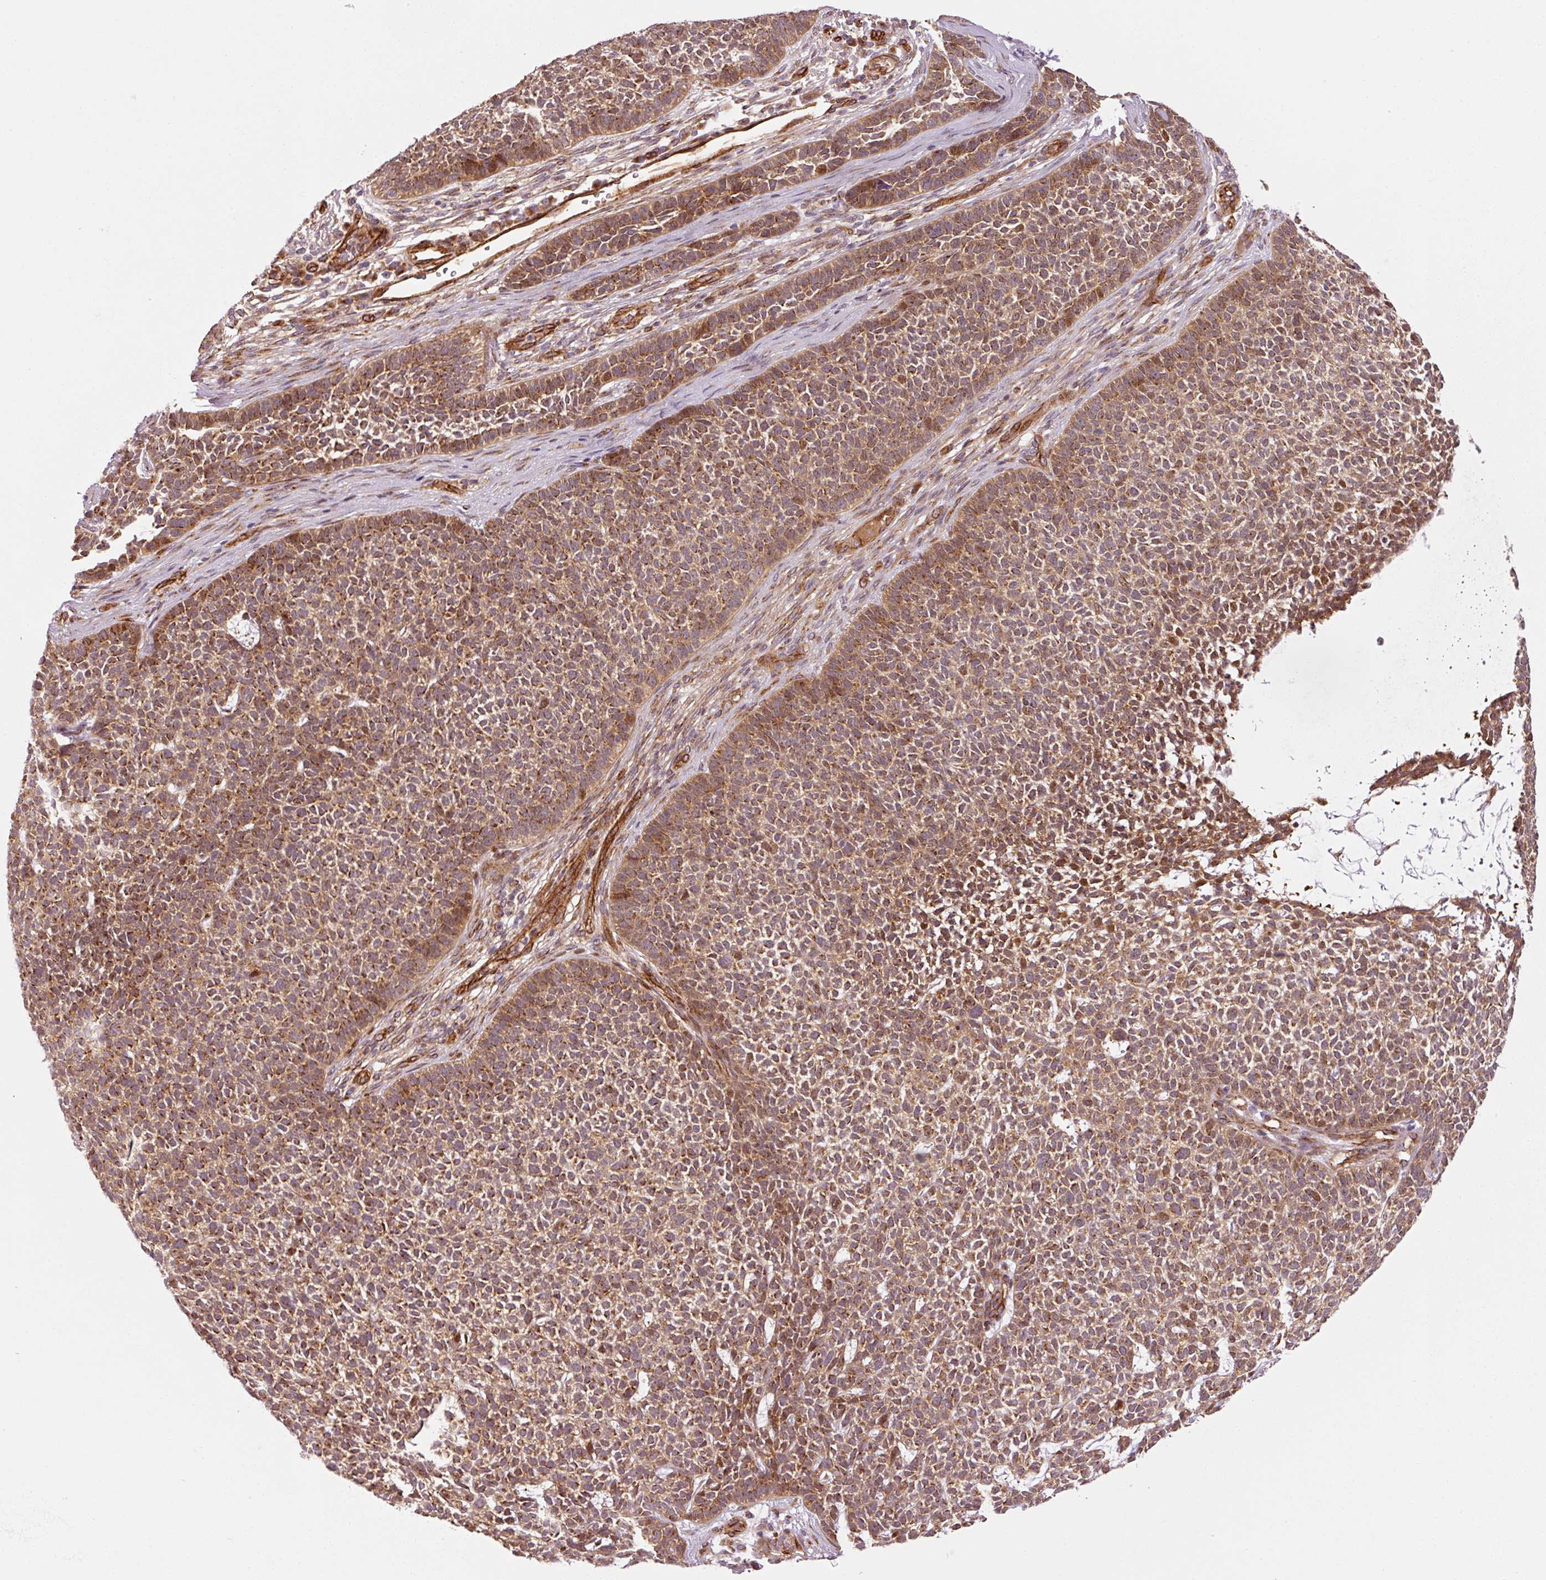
{"staining": {"intensity": "moderate", "quantity": ">75%", "location": "cytoplasmic/membranous"}, "tissue": "skin cancer", "cell_type": "Tumor cells", "image_type": "cancer", "snomed": [{"axis": "morphology", "description": "Basal cell carcinoma"}, {"axis": "topography", "description": "Skin"}], "caption": "Immunohistochemical staining of skin basal cell carcinoma exhibits medium levels of moderate cytoplasmic/membranous protein staining in about >75% of tumor cells.", "gene": "PPP1R14B", "patient": {"sex": "female", "age": 84}}